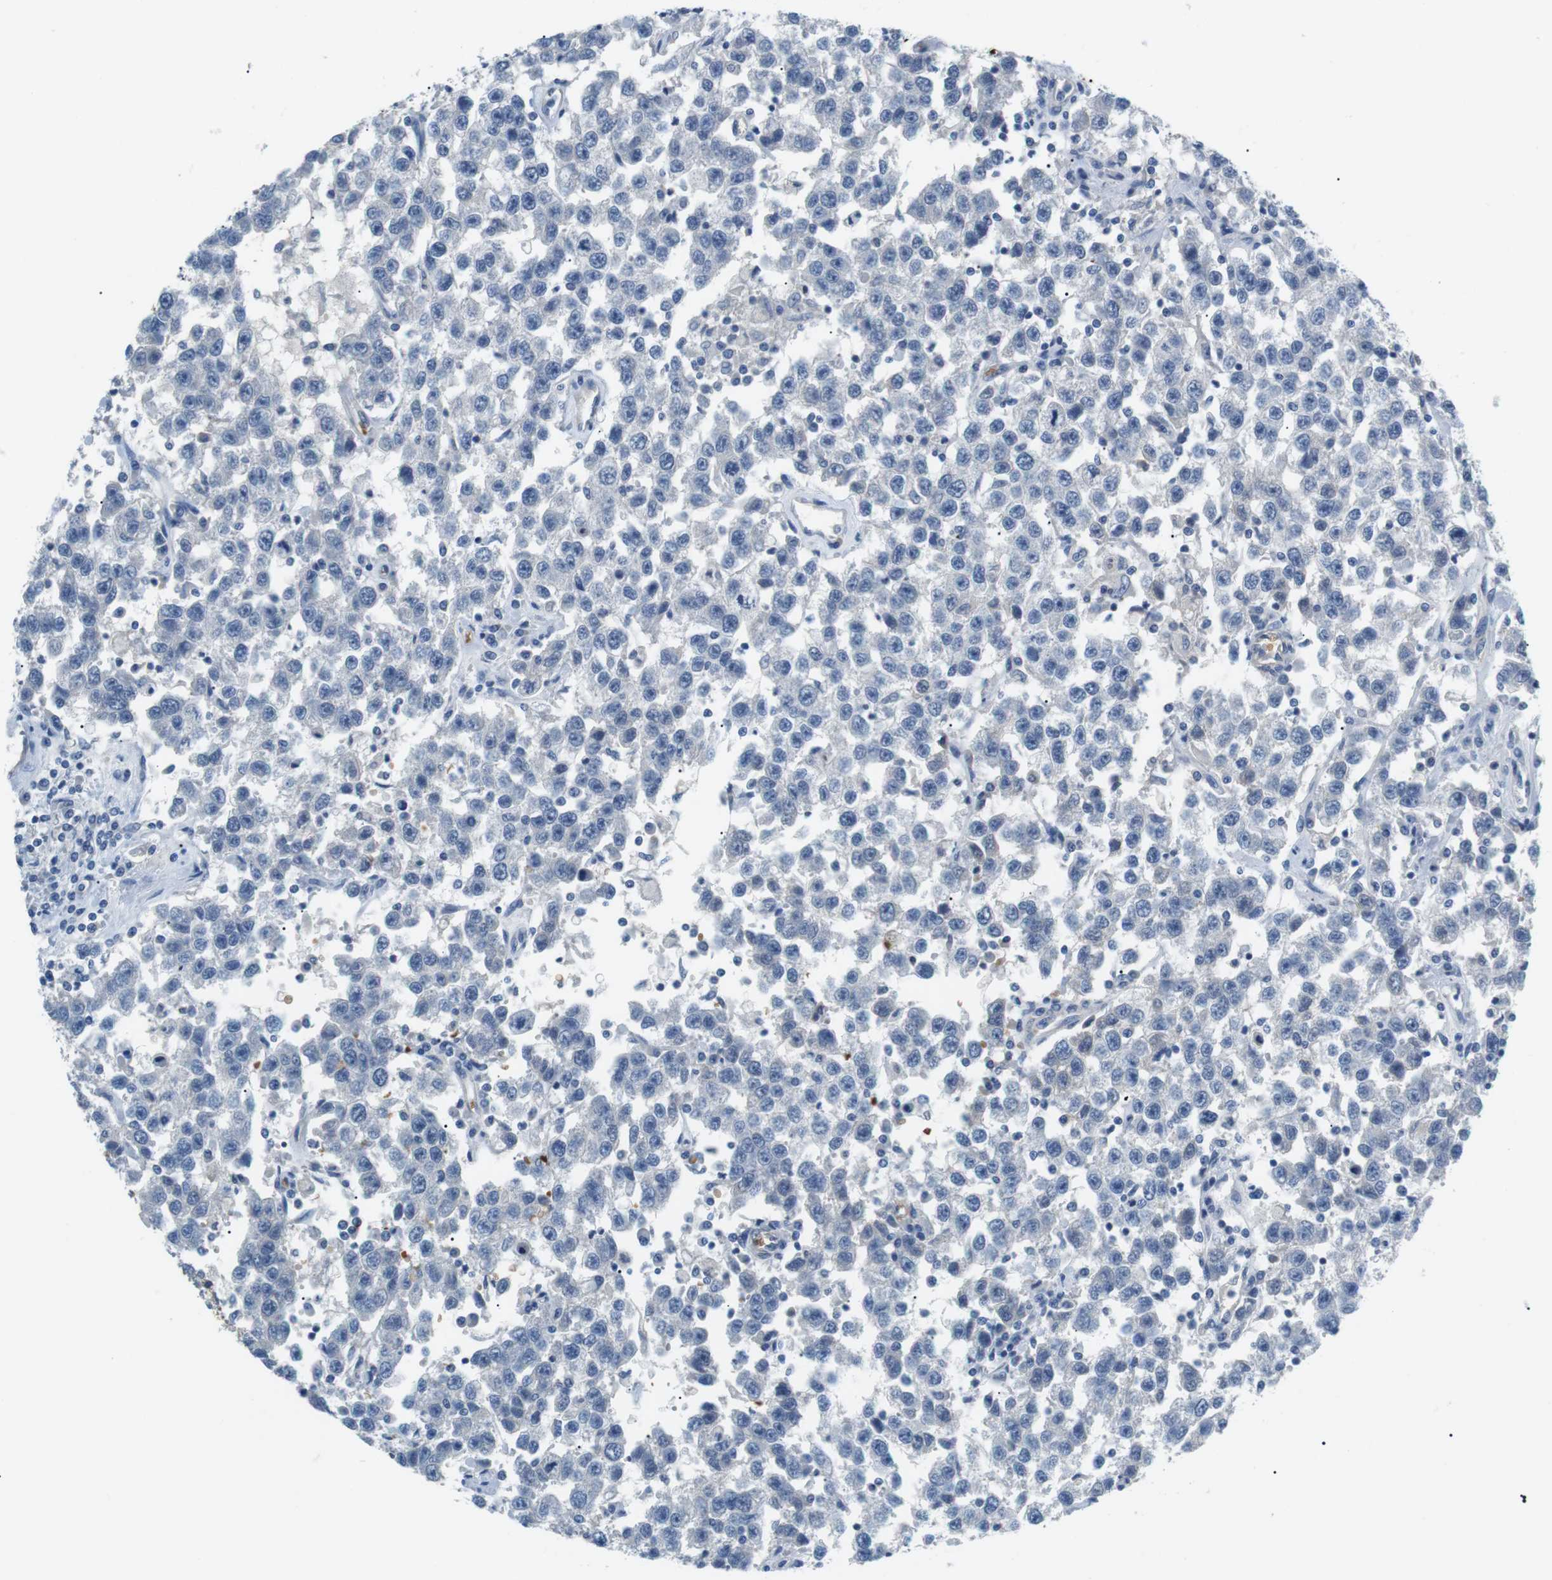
{"staining": {"intensity": "negative", "quantity": "none", "location": "none"}, "tissue": "testis cancer", "cell_type": "Tumor cells", "image_type": "cancer", "snomed": [{"axis": "morphology", "description": "Seminoma, NOS"}, {"axis": "topography", "description": "Testis"}], "caption": "IHC of testis cancer reveals no positivity in tumor cells.", "gene": "ADCY10", "patient": {"sex": "male", "age": 41}}